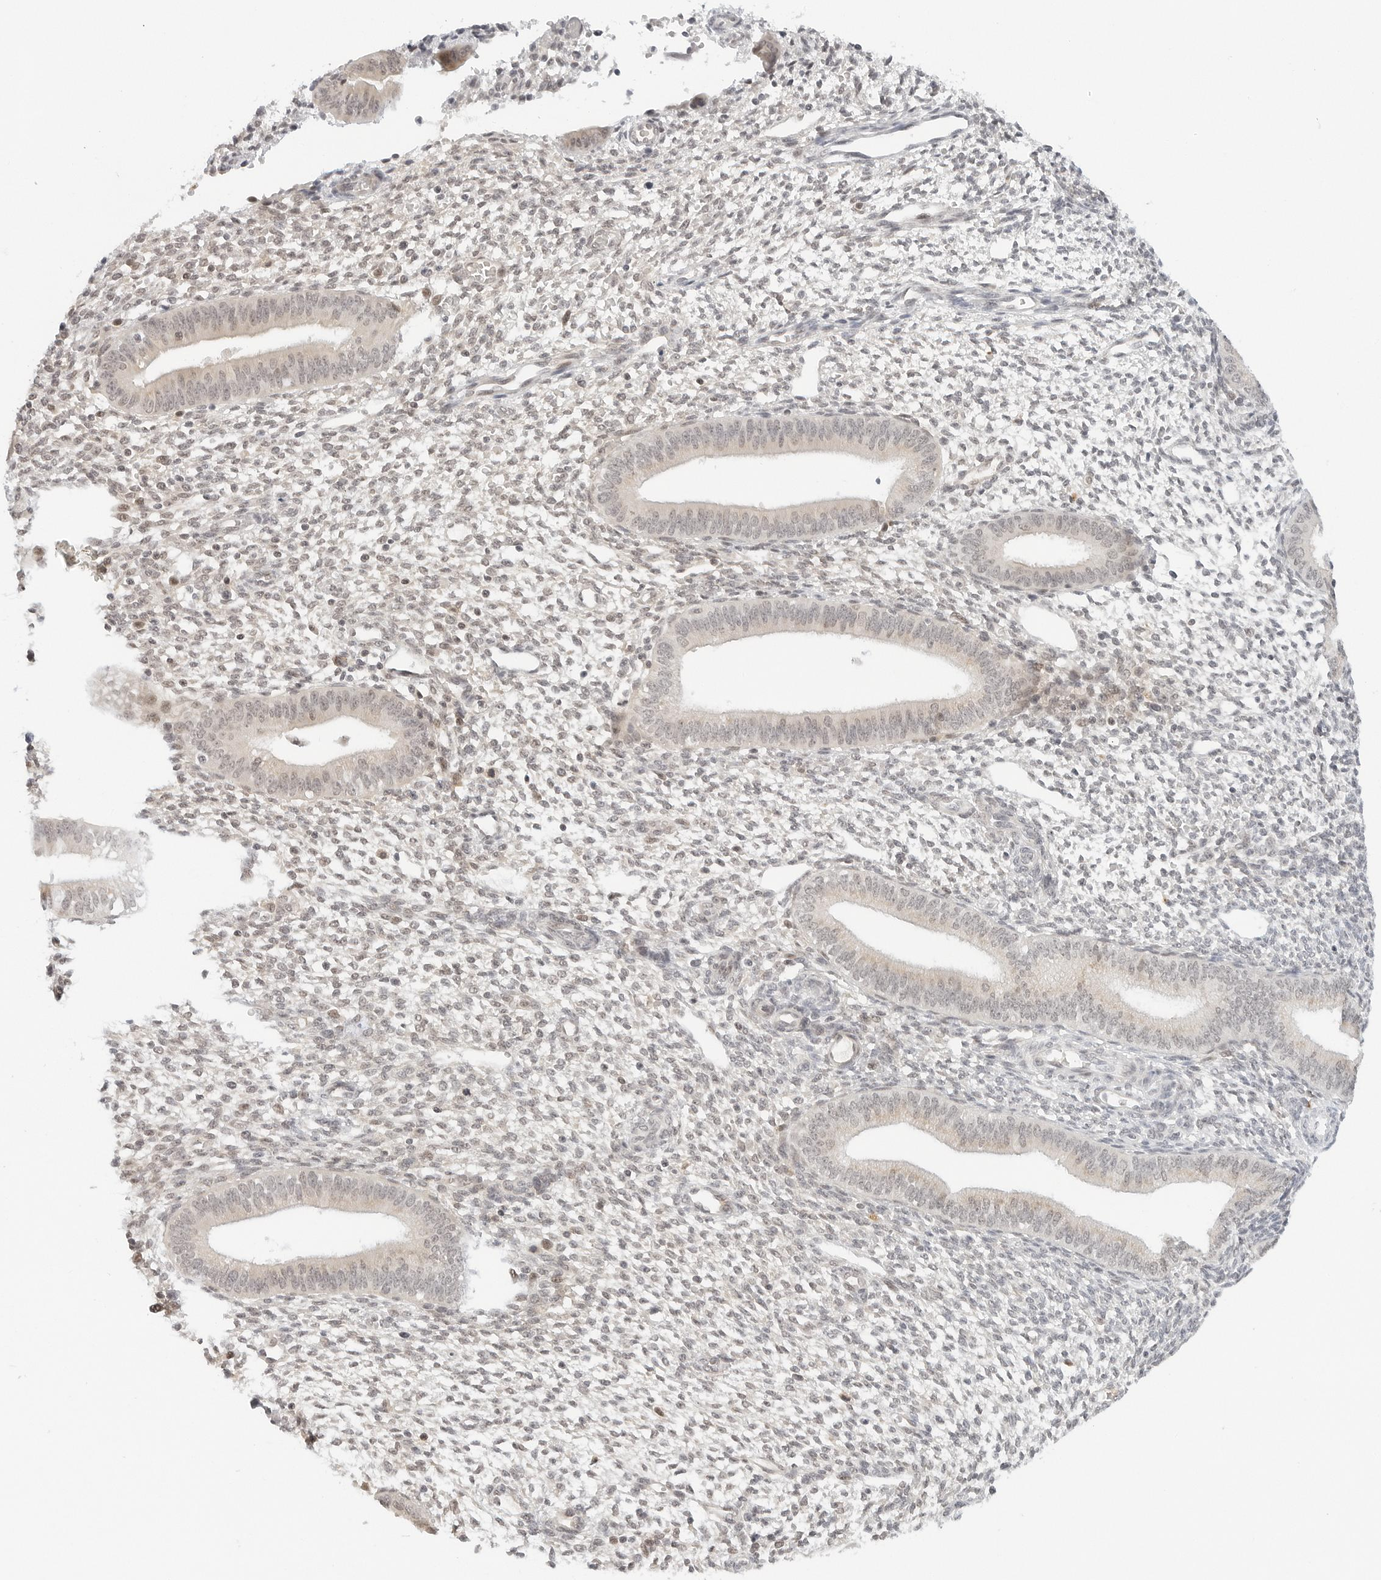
{"staining": {"intensity": "negative", "quantity": "none", "location": "none"}, "tissue": "endometrium", "cell_type": "Cells in endometrial stroma", "image_type": "normal", "snomed": [{"axis": "morphology", "description": "Normal tissue, NOS"}, {"axis": "topography", "description": "Endometrium"}], "caption": "This is a photomicrograph of immunohistochemistry (IHC) staining of unremarkable endometrium, which shows no positivity in cells in endometrial stroma.", "gene": "NEO1", "patient": {"sex": "female", "age": 46}}